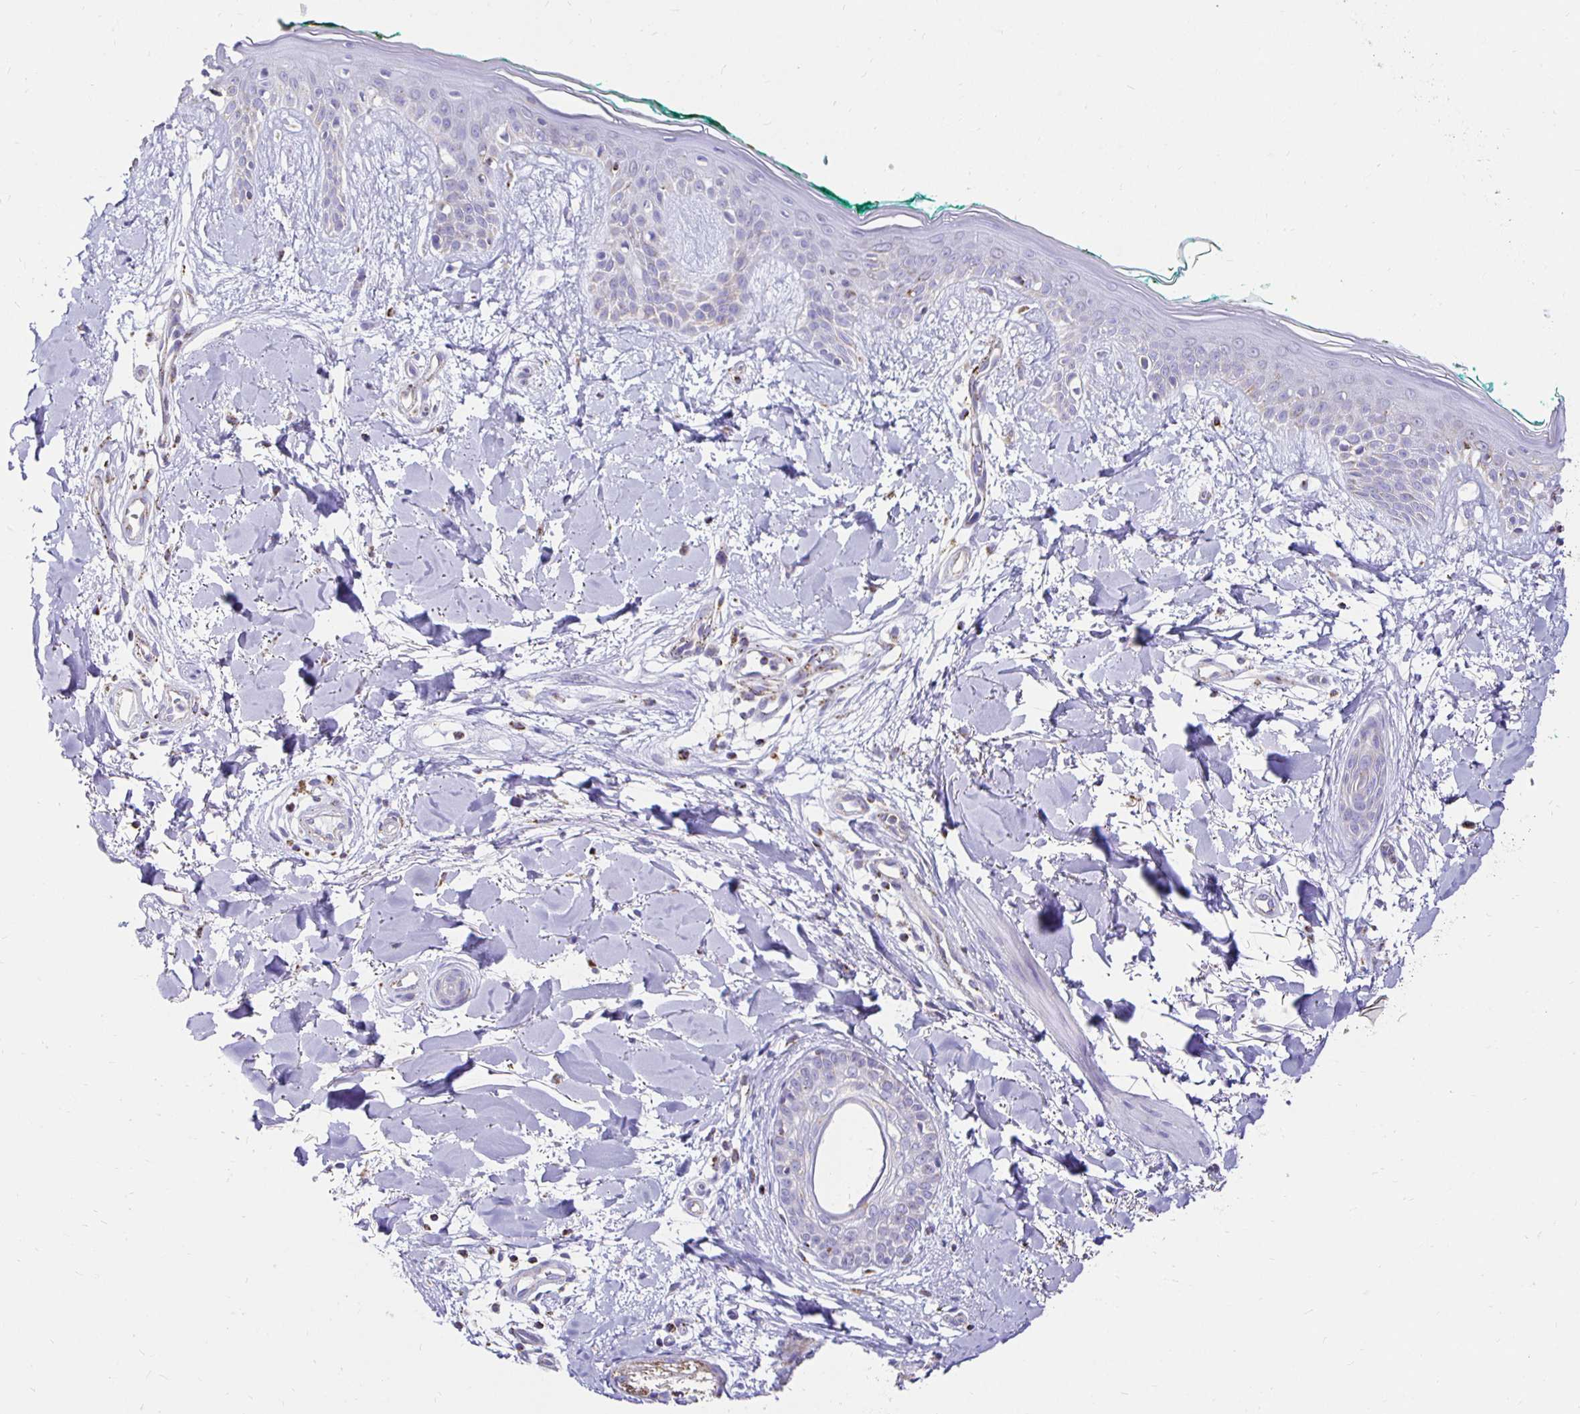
{"staining": {"intensity": "negative", "quantity": "none", "location": "none"}, "tissue": "skin", "cell_type": "Fibroblasts", "image_type": "normal", "snomed": [{"axis": "morphology", "description": "Normal tissue, NOS"}, {"axis": "topography", "description": "Skin"}], "caption": "The image exhibits no staining of fibroblasts in normal skin.", "gene": "PLAAT2", "patient": {"sex": "female", "age": 34}}